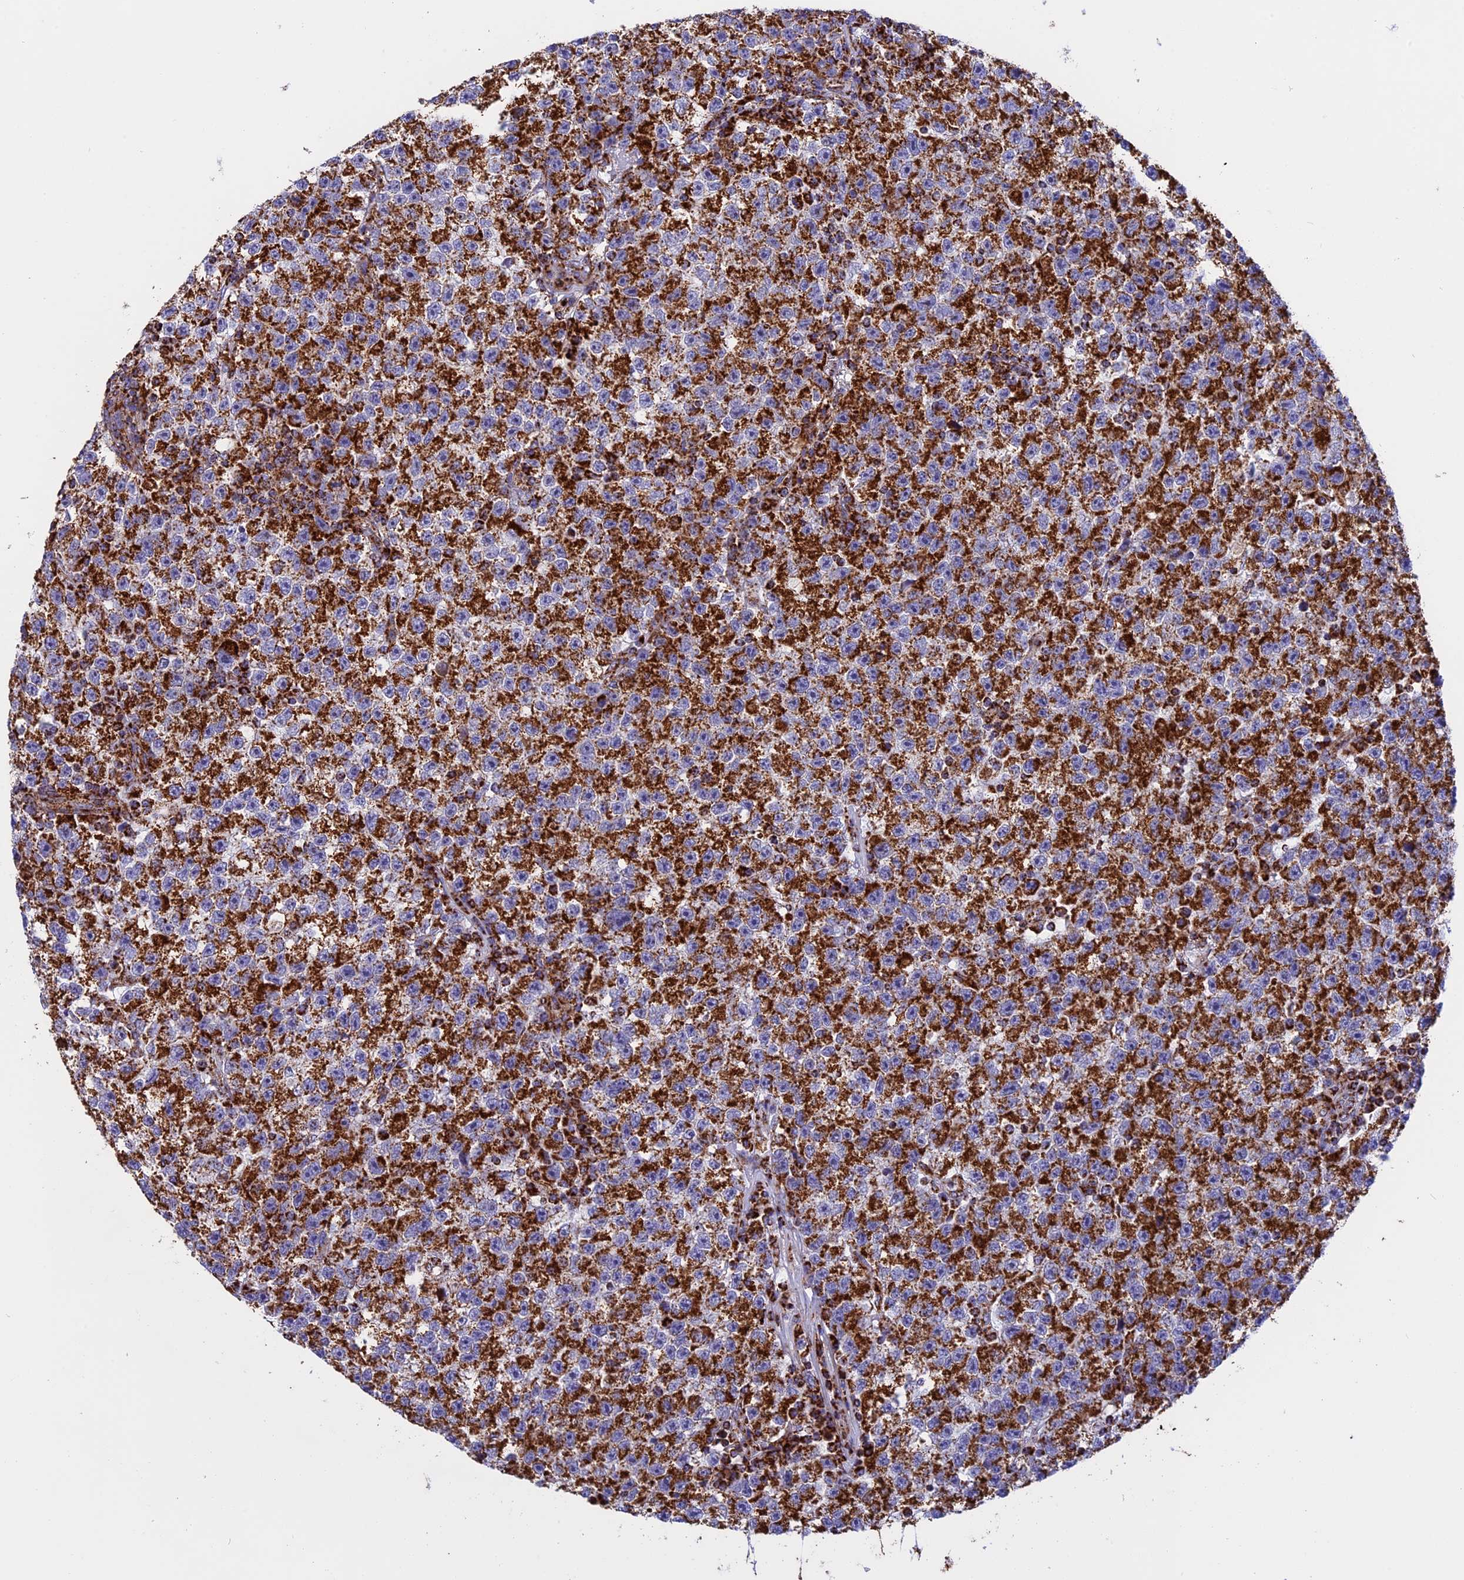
{"staining": {"intensity": "strong", "quantity": ">75%", "location": "cytoplasmic/membranous"}, "tissue": "testis cancer", "cell_type": "Tumor cells", "image_type": "cancer", "snomed": [{"axis": "morphology", "description": "Seminoma, NOS"}, {"axis": "topography", "description": "Testis"}], "caption": "Testis seminoma tissue reveals strong cytoplasmic/membranous staining in approximately >75% of tumor cells, visualized by immunohistochemistry.", "gene": "UQCRB", "patient": {"sex": "male", "age": 22}}